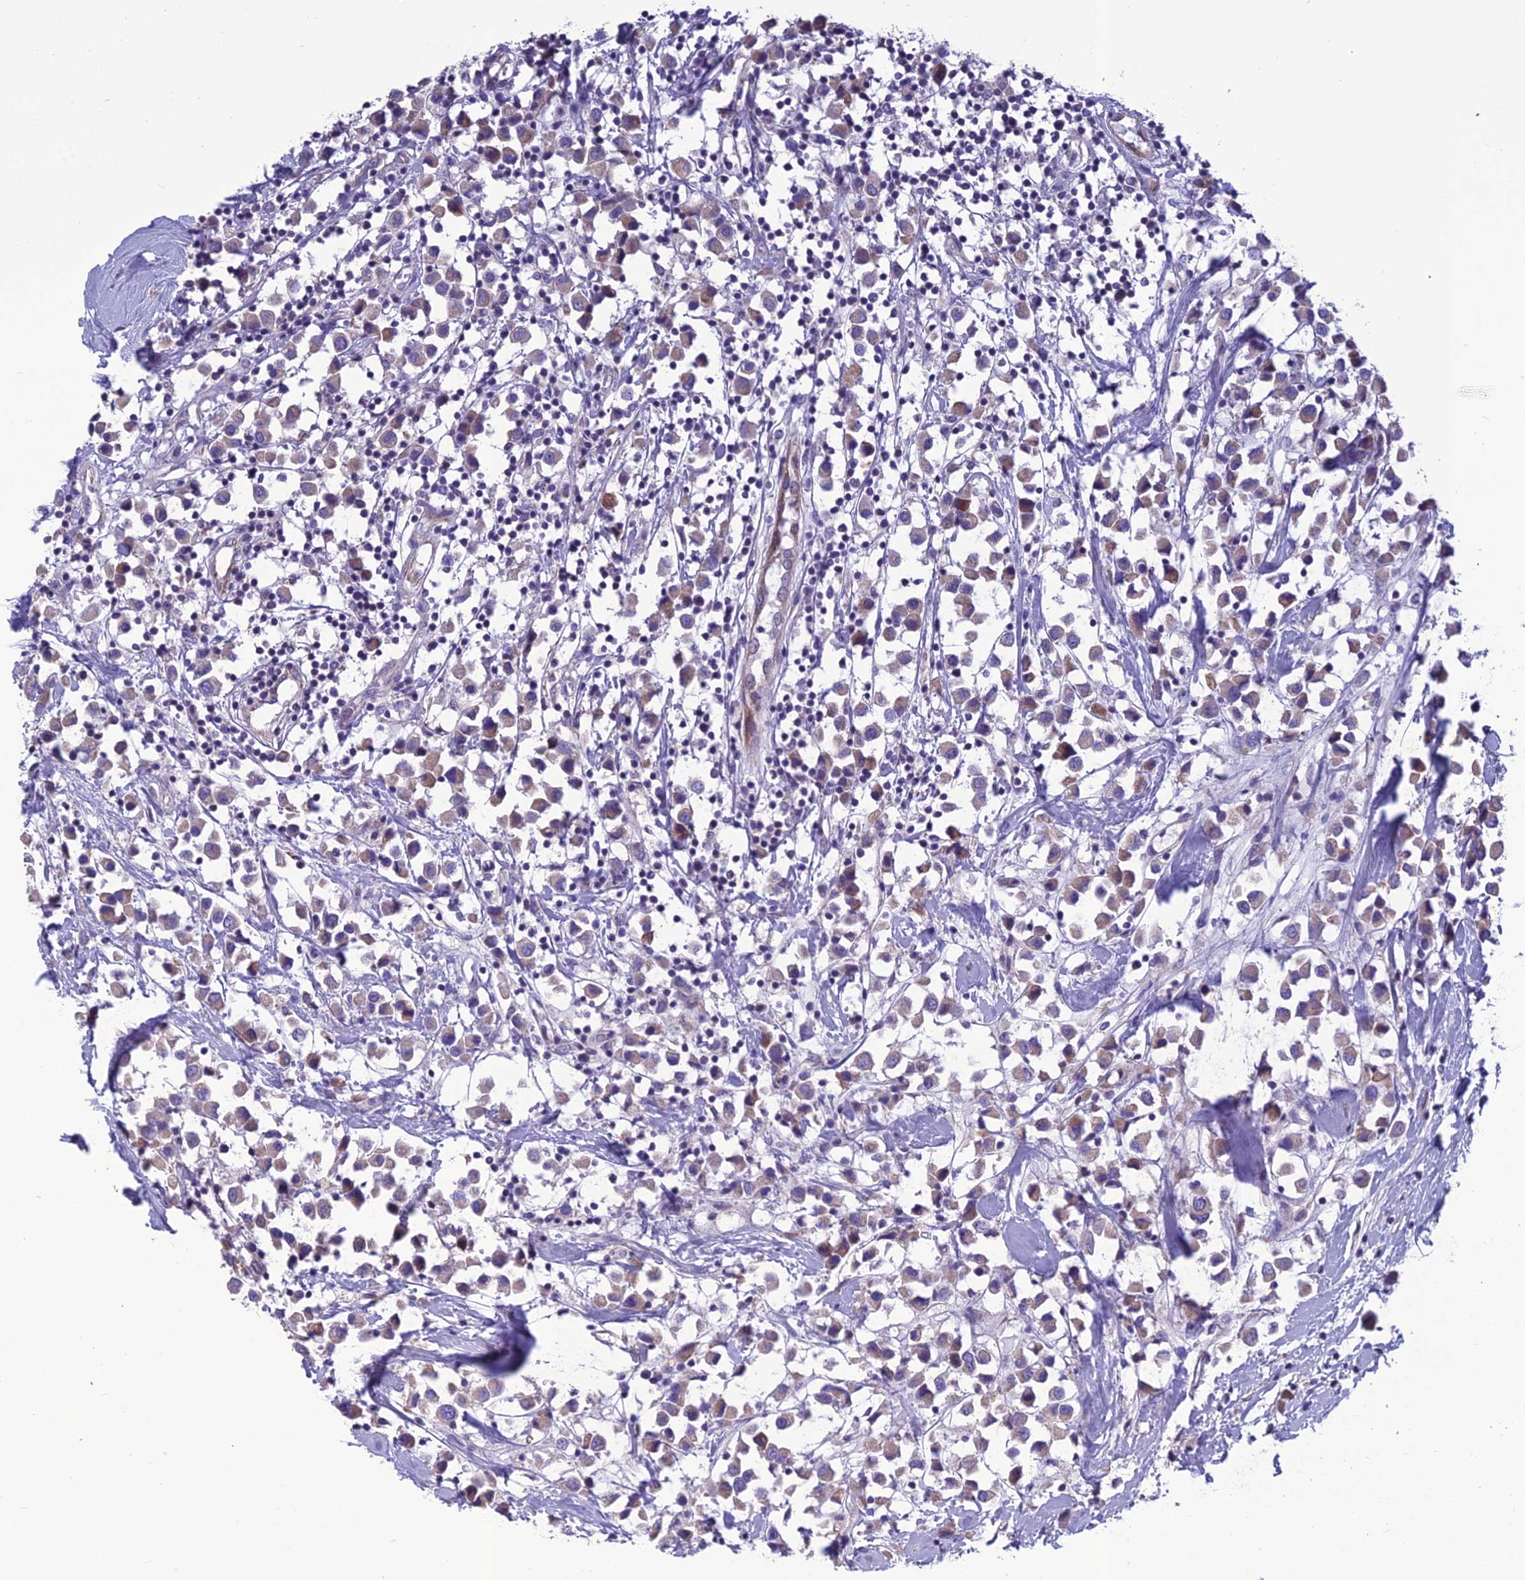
{"staining": {"intensity": "weak", "quantity": ">75%", "location": "cytoplasmic/membranous"}, "tissue": "breast cancer", "cell_type": "Tumor cells", "image_type": "cancer", "snomed": [{"axis": "morphology", "description": "Duct carcinoma"}, {"axis": "topography", "description": "Breast"}], "caption": "IHC image of neoplastic tissue: breast cancer stained using immunohistochemistry demonstrates low levels of weak protein expression localized specifically in the cytoplasmic/membranous of tumor cells, appearing as a cytoplasmic/membranous brown color.", "gene": "BHMT2", "patient": {"sex": "female", "age": 61}}